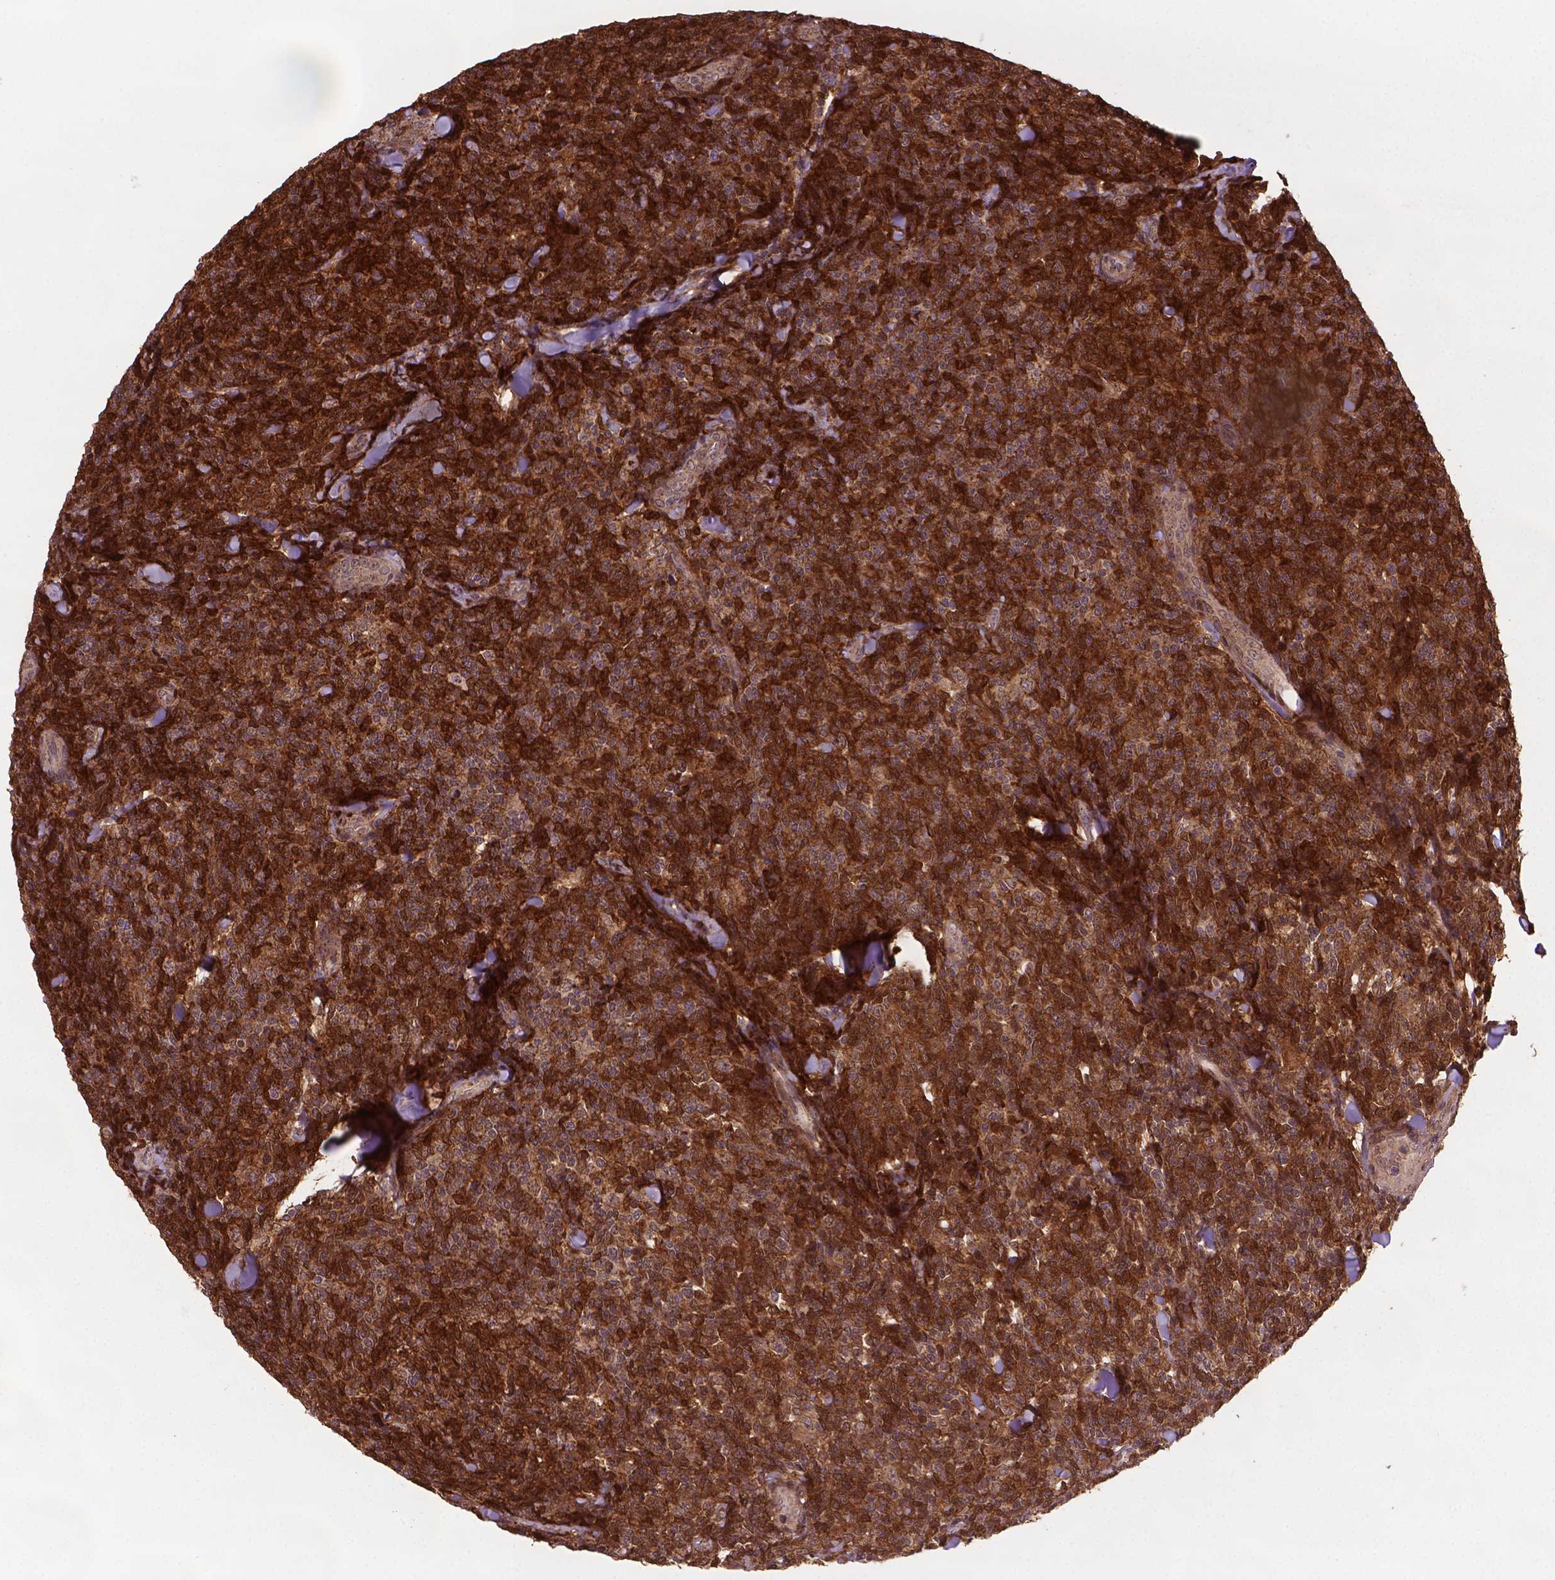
{"staining": {"intensity": "moderate", "quantity": ">75%", "location": "cytoplasmic/membranous,nuclear"}, "tissue": "lymphoma", "cell_type": "Tumor cells", "image_type": "cancer", "snomed": [{"axis": "morphology", "description": "Malignant lymphoma, non-Hodgkin's type, Low grade"}, {"axis": "topography", "description": "Lymph node"}], "caption": "Human lymphoma stained for a protein (brown) demonstrates moderate cytoplasmic/membranous and nuclear positive expression in about >75% of tumor cells.", "gene": "PLIN3", "patient": {"sex": "female", "age": 56}}